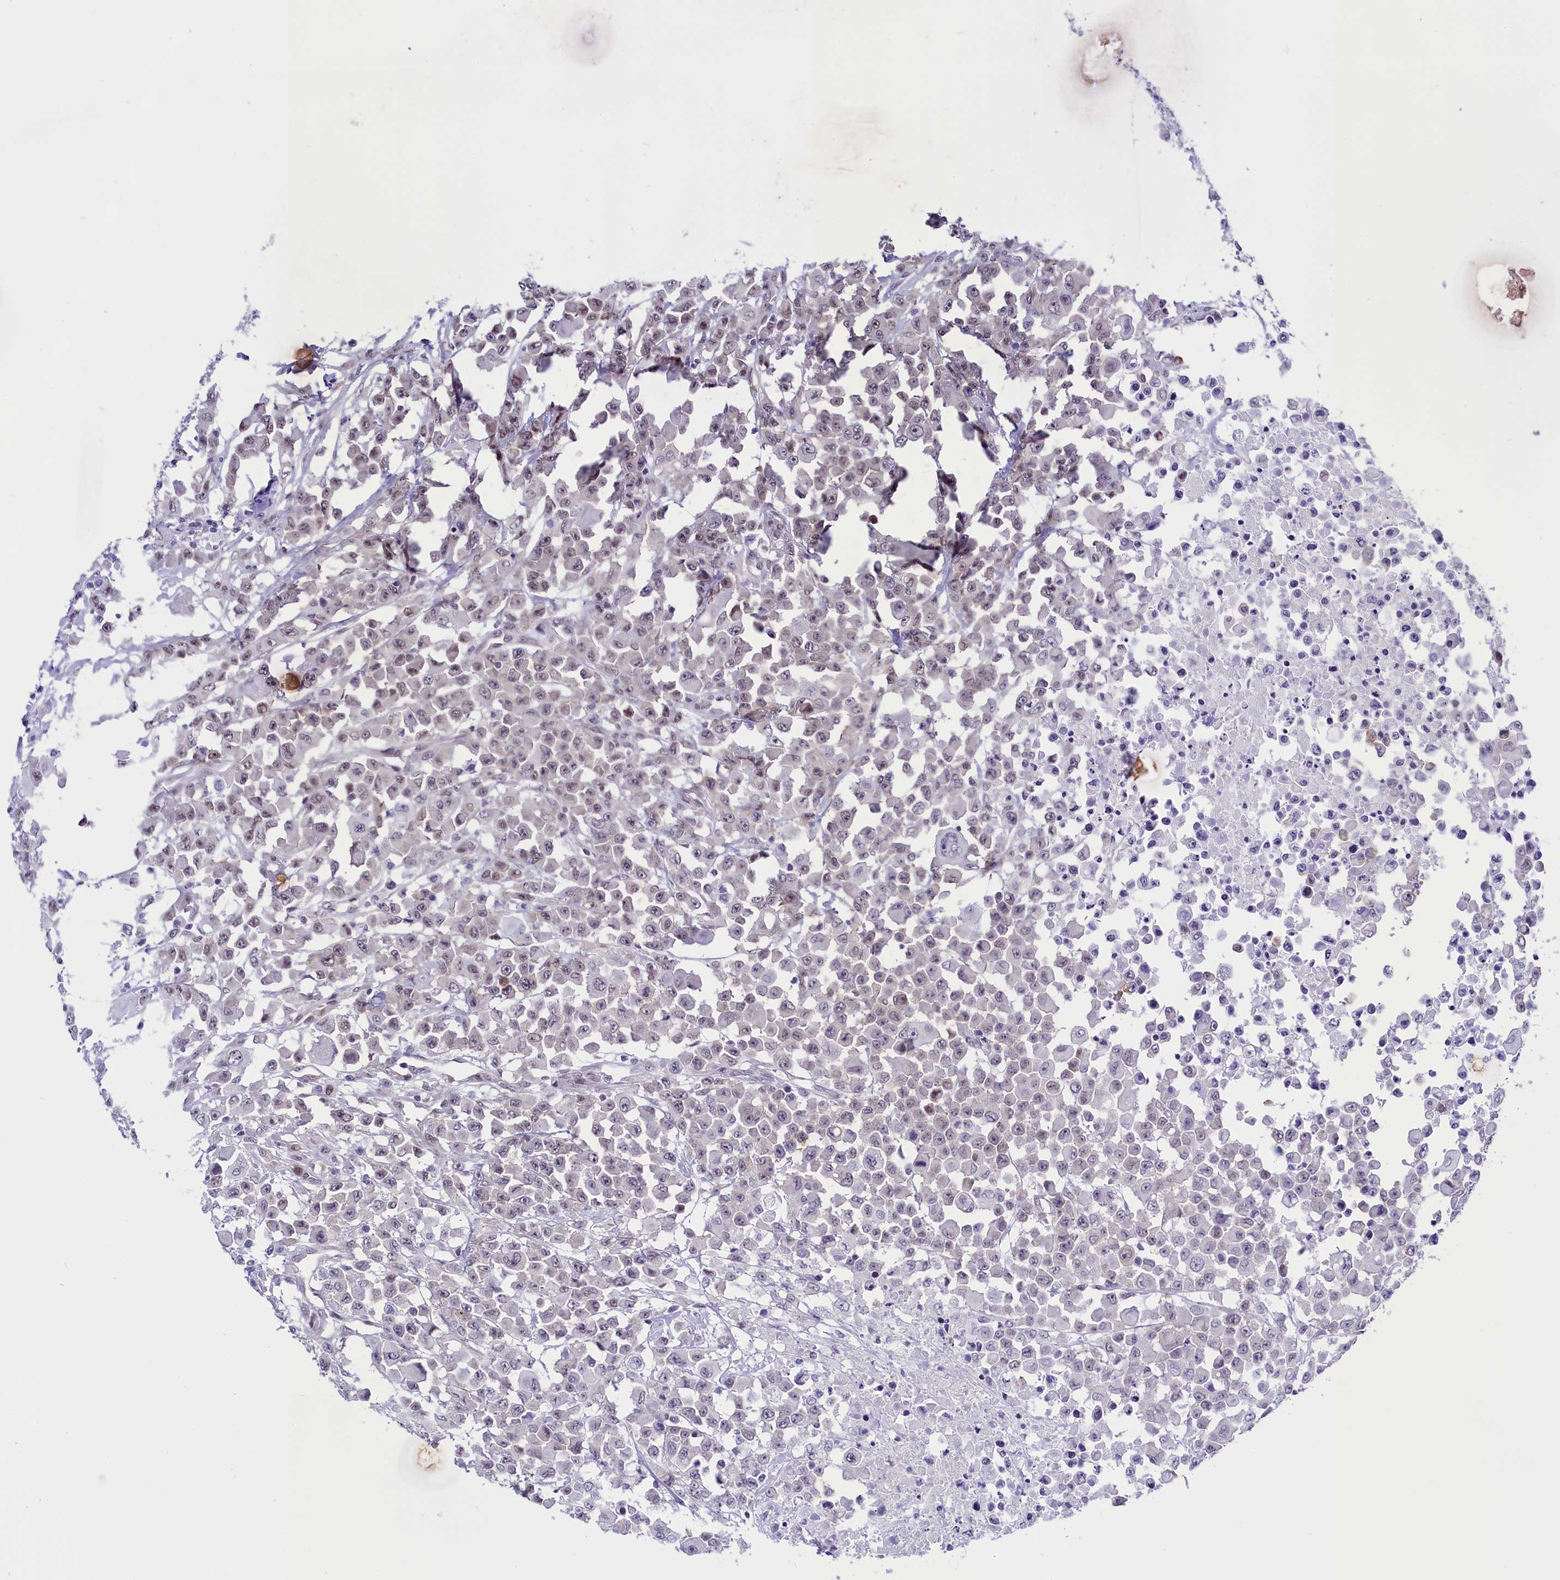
{"staining": {"intensity": "weak", "quantity": "<25%", "location": "nuclear"}, "tissue": "colorectal cancer", "cell_type": "Tumor cells", "image_type": "cancer", "snomed": [{"axis": "morphology", "description": "Adenocarcinoma, NOS"}, {"axis": "topography", "description": "Colon"}], "caption": "Photomicrograph shows no significant protein positivity in tumor cells of colorectal cancer (adenocarcinoma).", "gene": "RPS6KB1", "patient": {"sex": "male", "age": 51}}